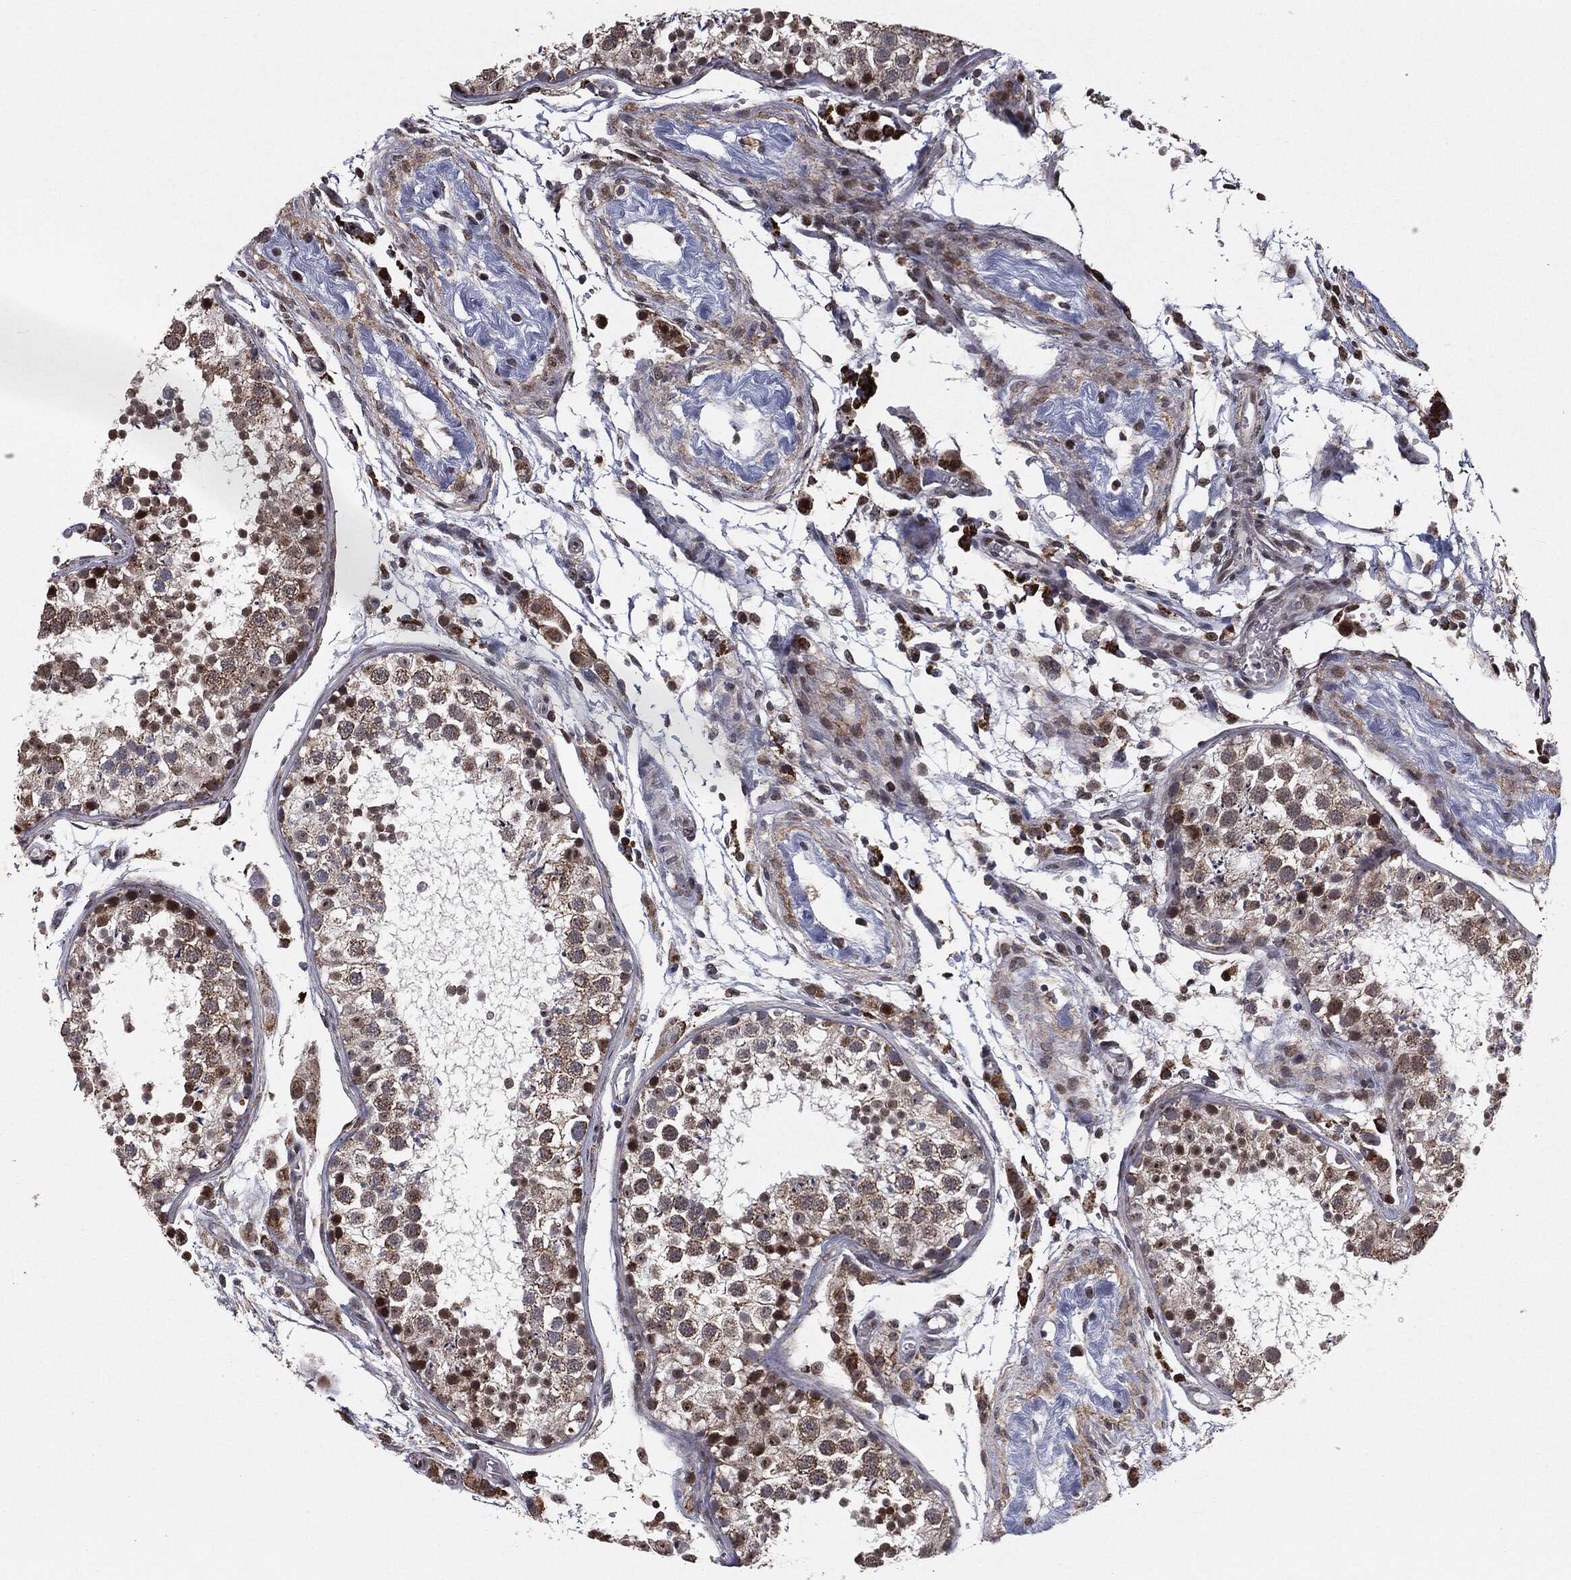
{"staining": {"intensity": "strong", "quantity": "25%-75%", "location": "cytoplasmic/membranous,nuclear"}, "tissue": "testis", "cell_type": "Cells in seminiferous ducts", "image_type": "normal", "snomed": [{"axis": "morphology", "description": "Normal tissue, NOS"}, {"axis": "topography", "description": "Testis"}], "caption": "Immunohistochemical staining of unremarkable human testis shows 25%-75% levels of strong cytoplasmic/membranous,nuclear protein expression in about 25%-75% of cells in seminiferous ducts.", "gene": "CHCHD2", "patient": {"sex": "male", "age": 29}}